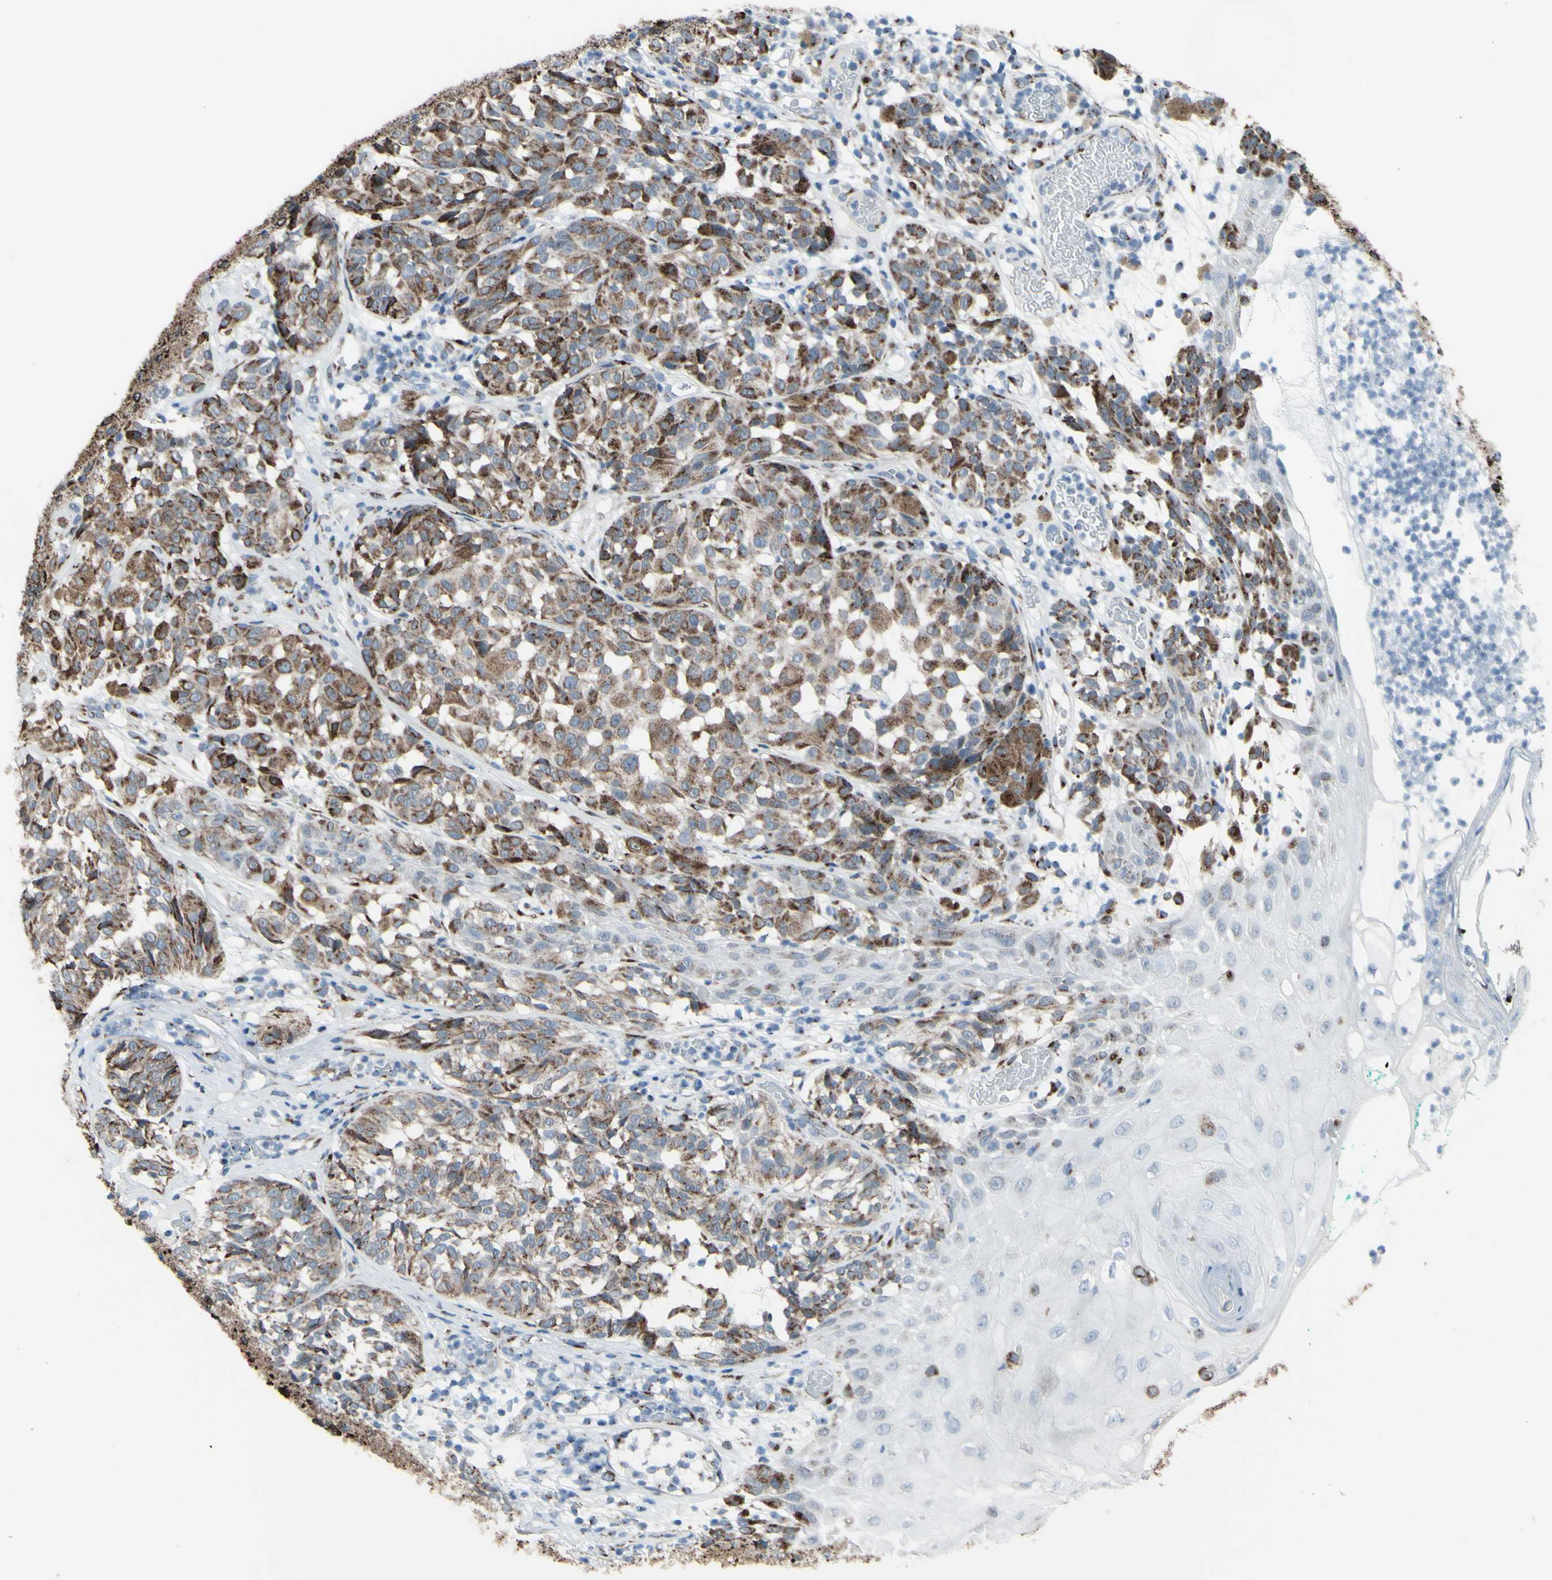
{"staining": {"intensity": "strong", "quantity": ">75%", "location": "cytoplasmic/membranous"}, "tissue": "melanoma", "cell_type": "Tumor cells", "image_type": "cancer", "snomed": [{"axis": "morphology", "description": "Malignant melanoma, NOS"}, {"axis": "topography", "description": "Skin"}], "caption": "Immunohistochemistry (IHC) of malignant melanoma shows high levels of strong cytoplasmic/membranous positivity in approximately >75% of tumor cells. The staining is performed using DAB (3,3'-diaminobenzidine) brown chromogen to label protein expression. The nuclei are counter-stained blue using hematoxylin.", "gene": "GLG1", "patient": {"sex": "female", "age": 46}}